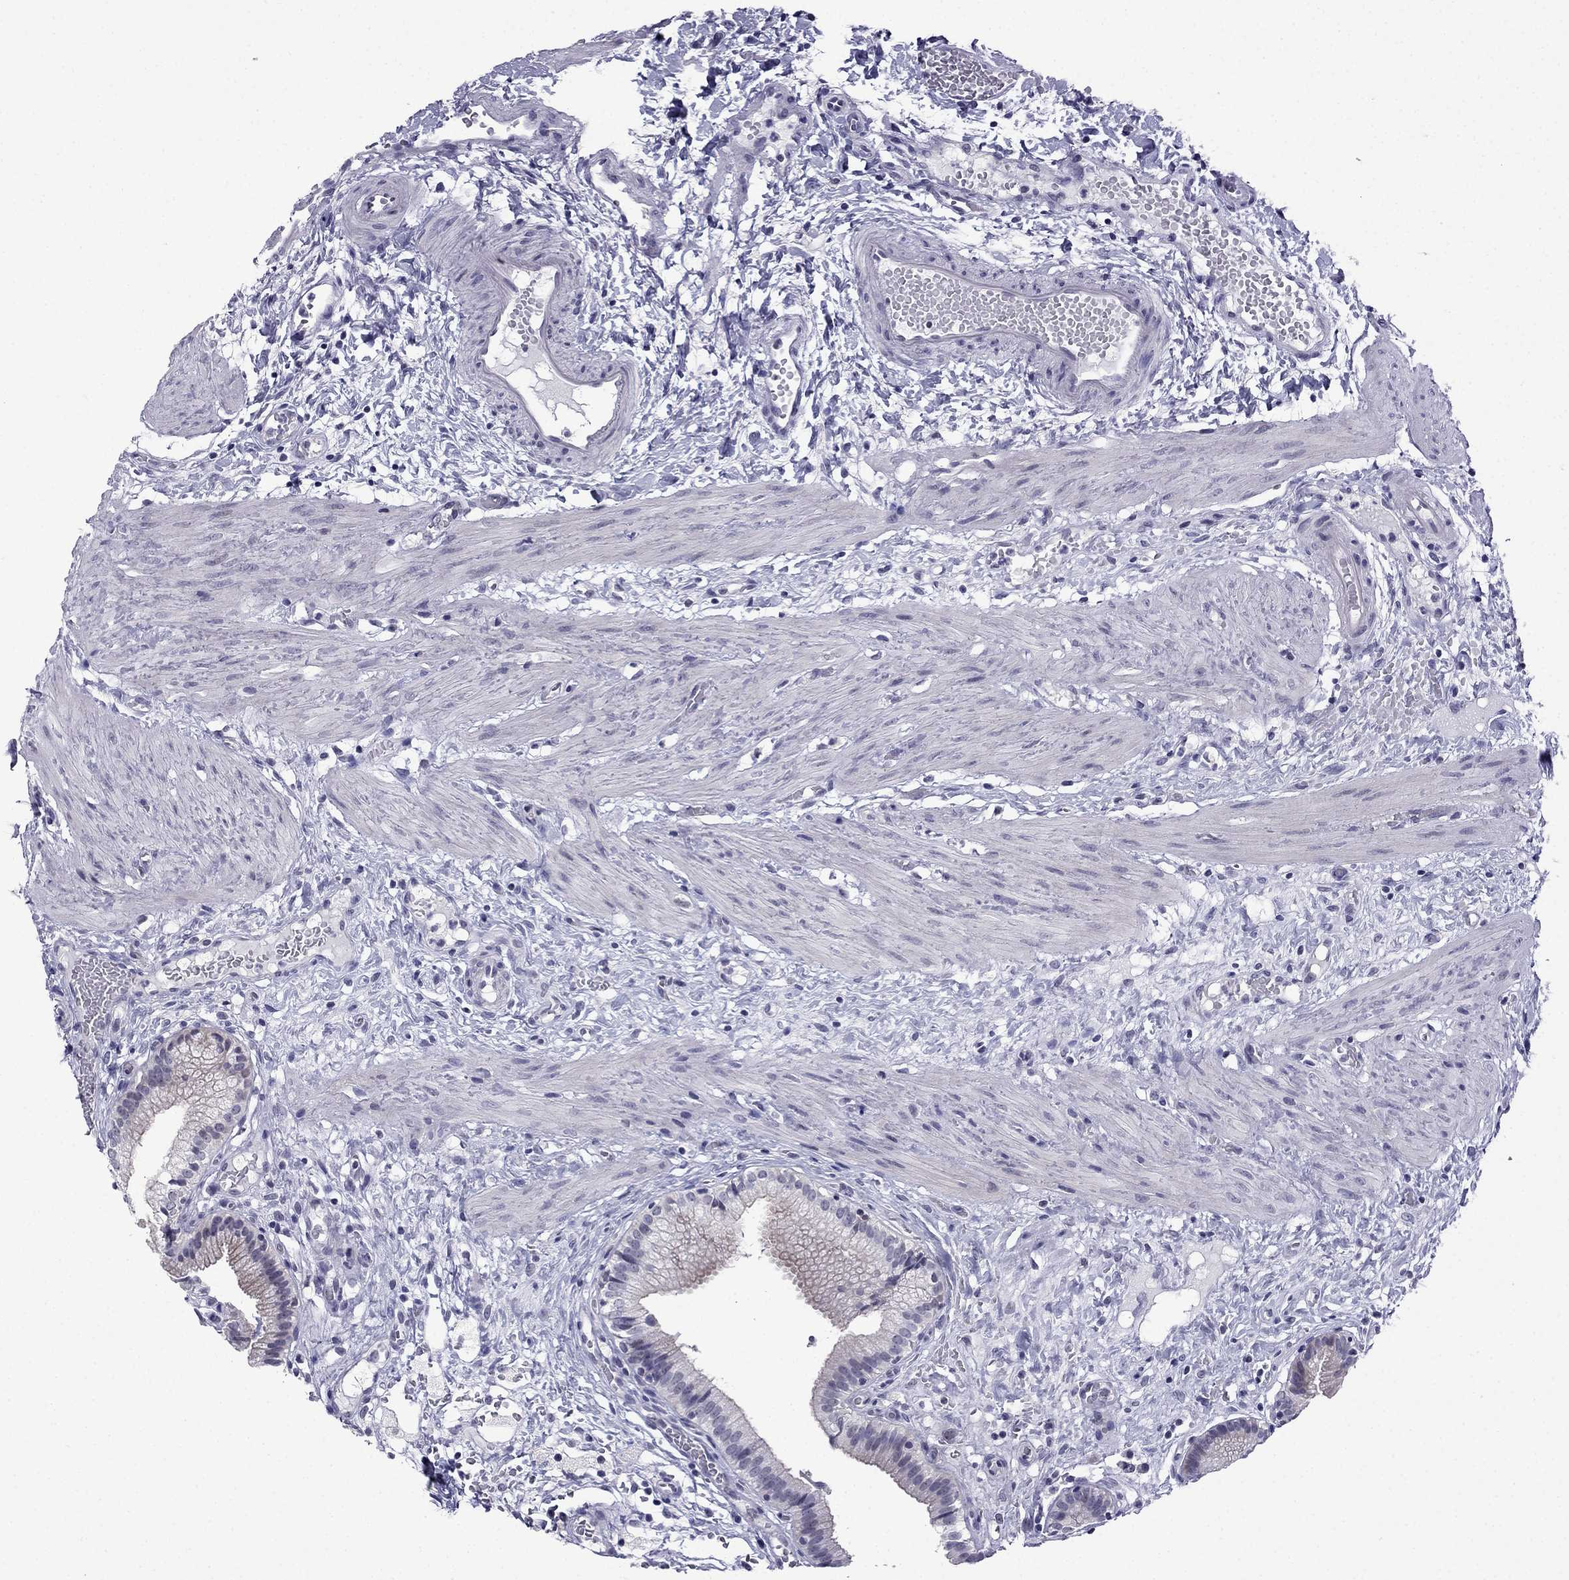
{"staining": {"intensity": "negative", "quantity": "none", "location": "none"}, "tissue": "gallbladder", "cell_type": "Glandular cells", "image_type": "normal", "snomed": [{"axis": "morphology", "description": "Normal tissue, NOS"}, {"axis": "topography", "description": "Gallbladder"}], "caption": "Normal gallbladder was stained to show a protein in brown. There is no significant staining in glandular cells. Brightfield microscopy of immunohistochemistry stained with DAB (brown) and hematoxylin (blue), captured at high magnification.", "gene": "POM121L12", "patient": {"sex": "female", "age": 24}}